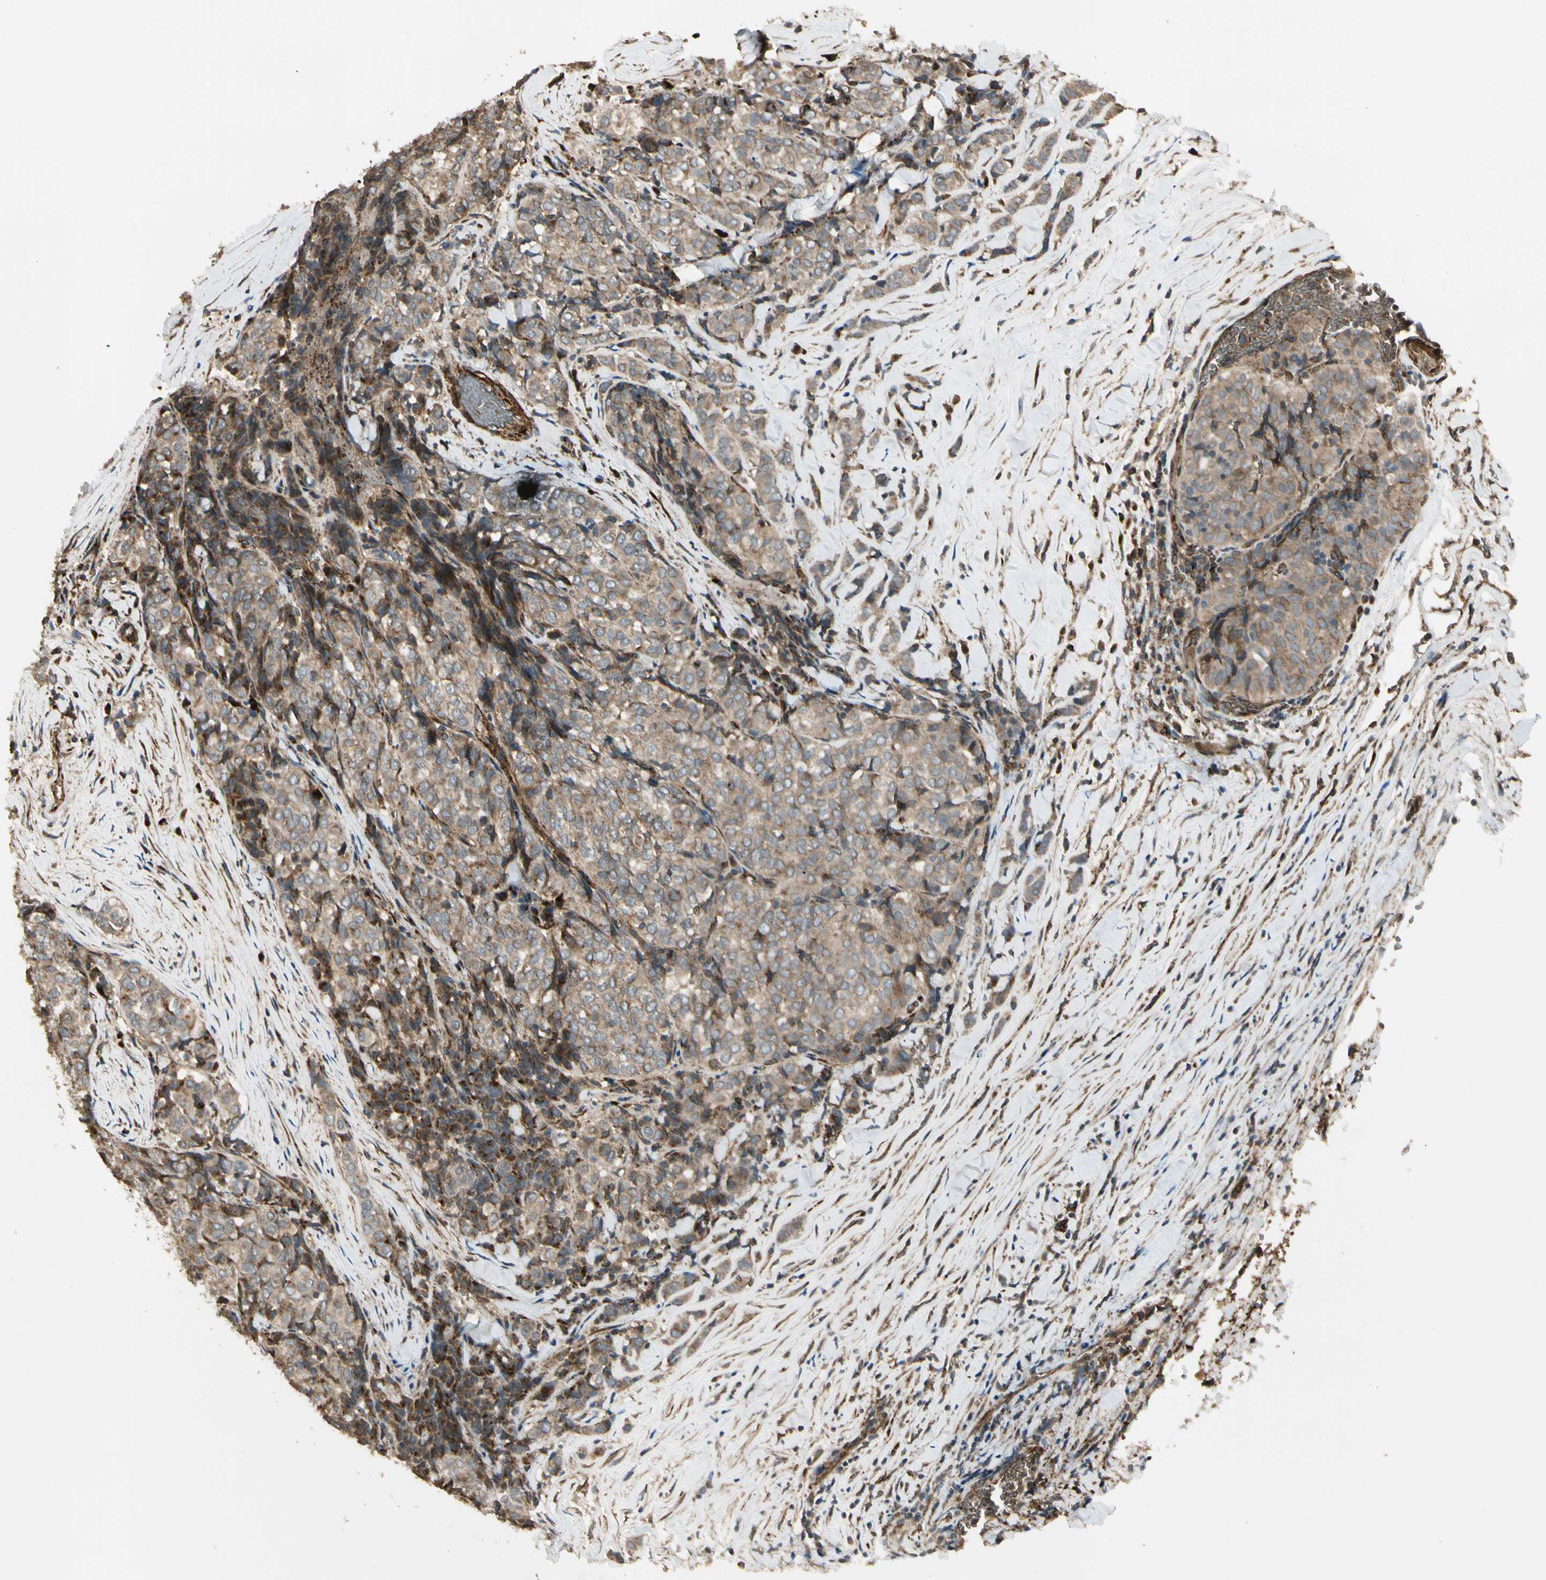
{"staining": {"intensity": "weak", "quantity": ">75%", "location": "cytoplasmic/membranous"}, "tissue": "thyroid cancer", "cell_type": "Tumor cells", "image_type": "cancer", "snomed": [{"axis": "morphology", "description": "Normal tissue, NOS"}, {"axis": "morphology", "description": "Papillary adenocarcinoma, NOS"}, {"axis": "topography", "description": "Thyroid gland"}], "caption": "The image exhibits staining of papillary adenocarcinoma (thyroid), revealing weak cytoplasmic/membranous protein staining (brown color) within tumor cells. The protein is stained brown, and the nuclei are stained in blue (DAB IHC with brightfield microscopy, high magnification).", "gene": "GCK", "patient": {"sex": "female", "age": 30}}